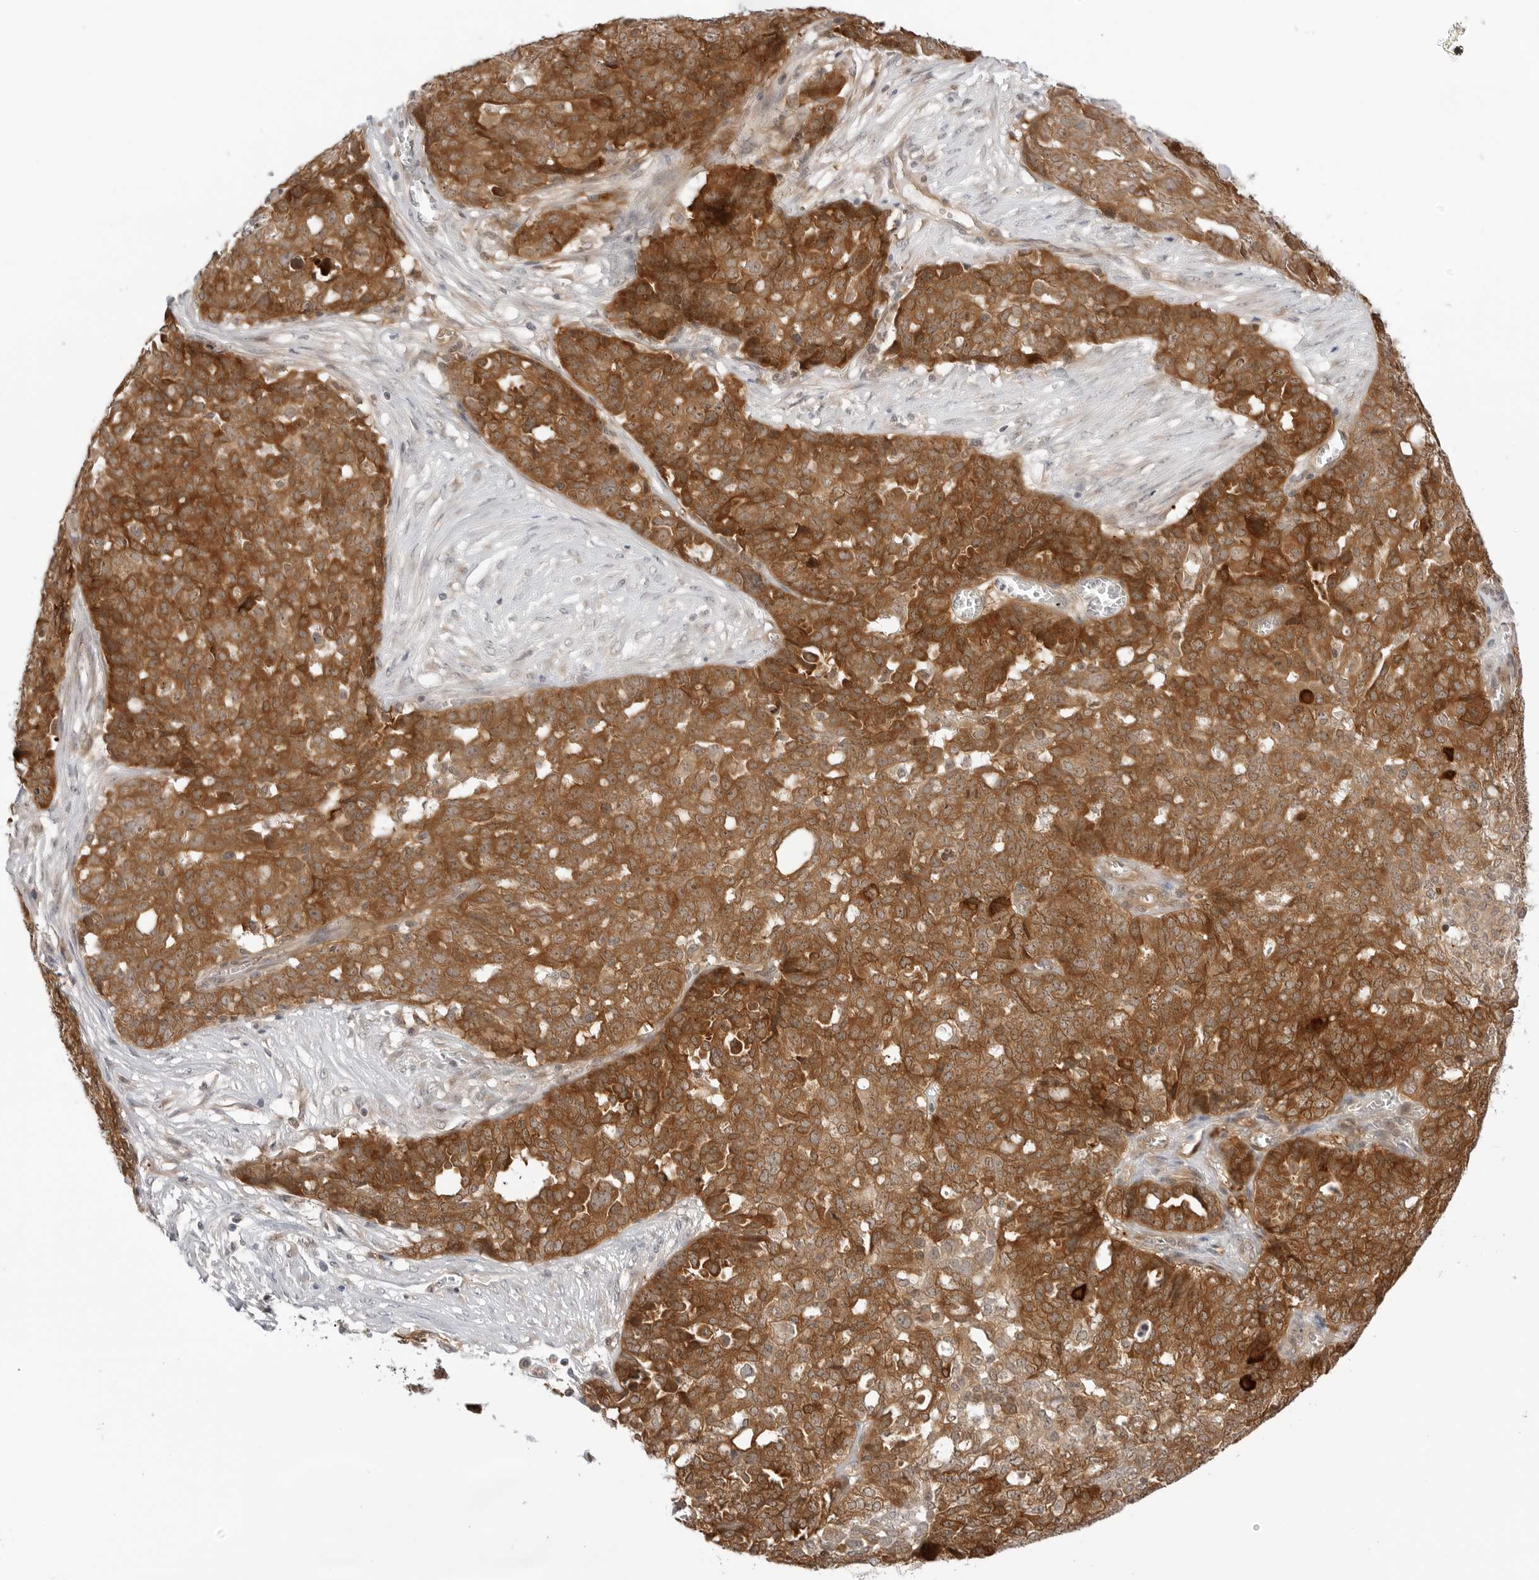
{"staining": {"intensity": "strong", "quantity": ">75%", "location": "cytoplasmic/membranous"}, "tissue": "ovarian cancer", "cell_type": "Tumor cells", "image_type": "cancer", "snomed": [{"axis": "morphology", "description": "Cystadenocarcinoma, serous, NOS"}, {"axis": "topography", "description": "Soft tissue"}, {"axis": "topography", "description": "Ovary"}], "caption": "Protein expression analysis of human serous cystadenocarcinoma (ovarian) reveals strong cytoplasmic/membranous positivity in approximately >75% of tumor cells.", "gene": "NUDC", "patient": {"sex": "female", "age": 57}}